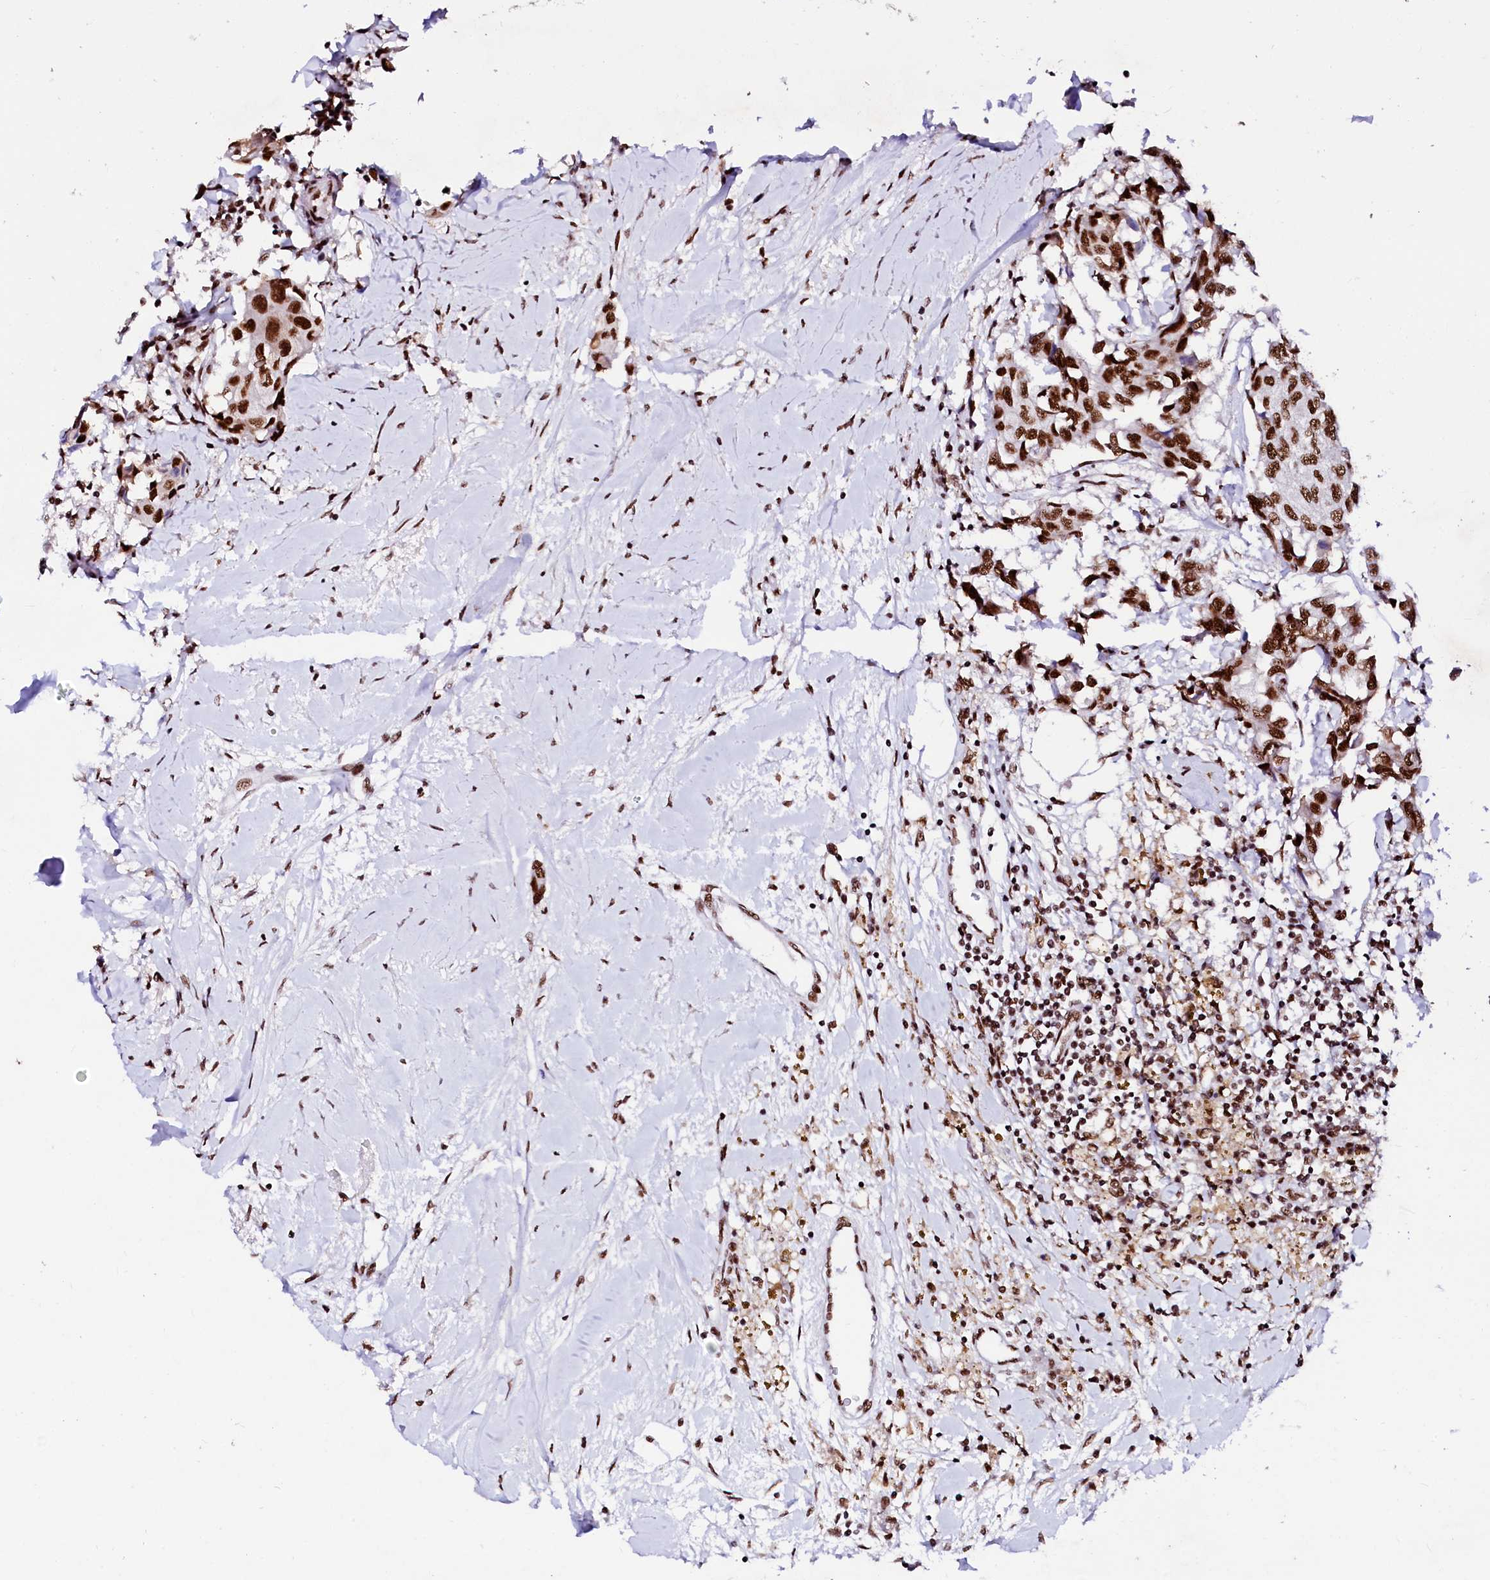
{"staining": {"intensity": "strong", "quantity": ">75%", "location": "nuclear"}, "tissue": "breast cancer", "cell_type": "Tumor cells", "image_type": "cancer", "snomed": [{"axis": "morphology", "description": "Duct carcinoma"}, {"axis": "topography", "description": "Breast"}], "caption": "Invasive ductal carcinoma (breast) stained with a brown dye exhibits strong nuclear positive expression in approximately >75% of tumor cells.", "gene": "CPSF6", "patient": {"sex": "female", "age": 80}}